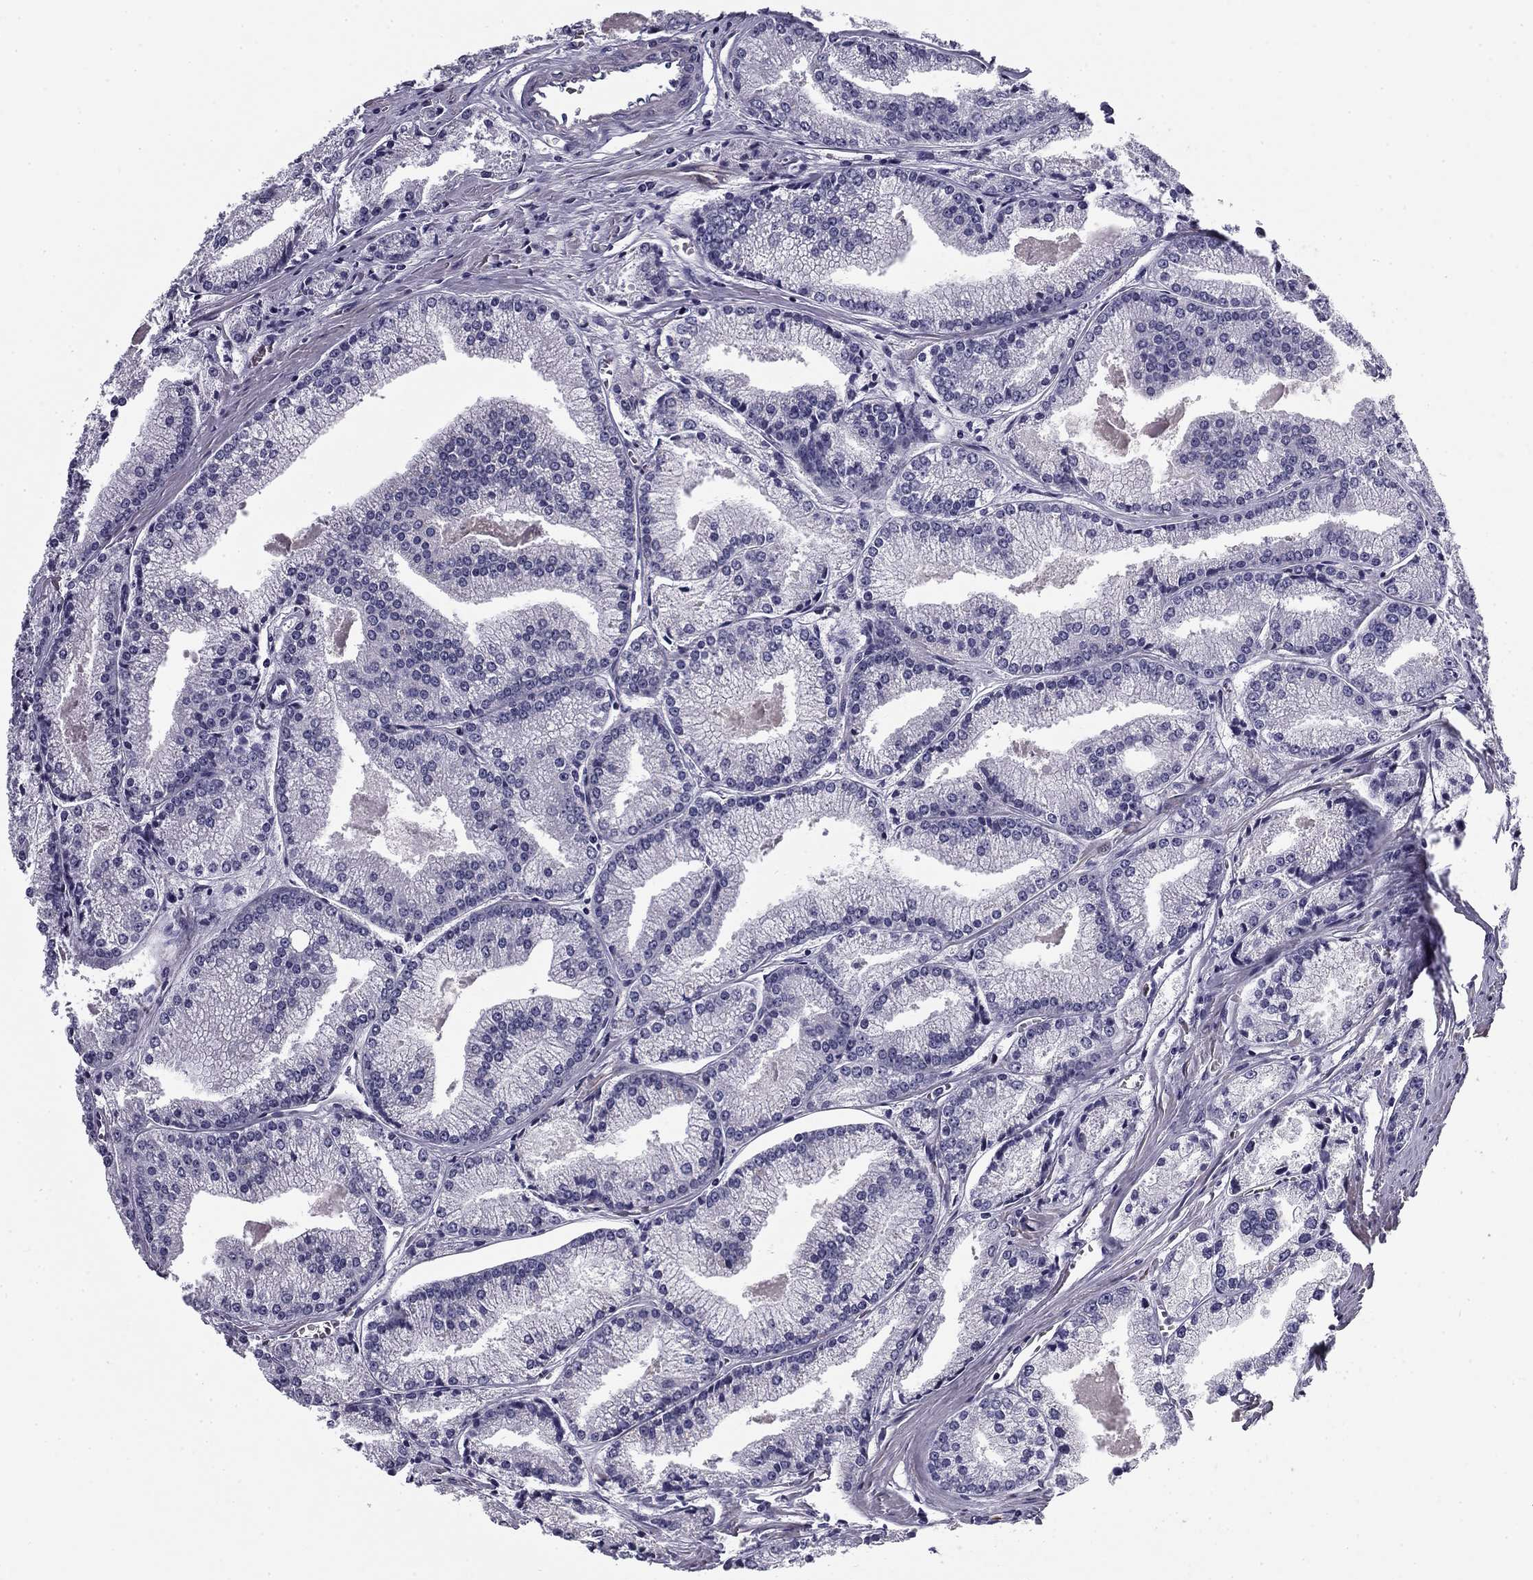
{"staining": {"intensity": "negative", "quantity": "none", "location": "none"}, "tissue": "prostate cancer", "cell_type": "Tumor cells", "image_type": "cancer", "snomed": [{"axis": "morphology", "description": "Adenocarcinoma, NOS"}, {"axis": "topography", "description": "Prostate"}], "caption": "Immunohistochemistry (IHC) histopathology image of neoplastic tissue: adenocarcinoma (prostate) stained with DAB (3,3'-diaminobenzidine) exhibits no significant protein expression in tumor cells.", "gene": "FLNC", "patient": {"sex": "male", "age": 72}}